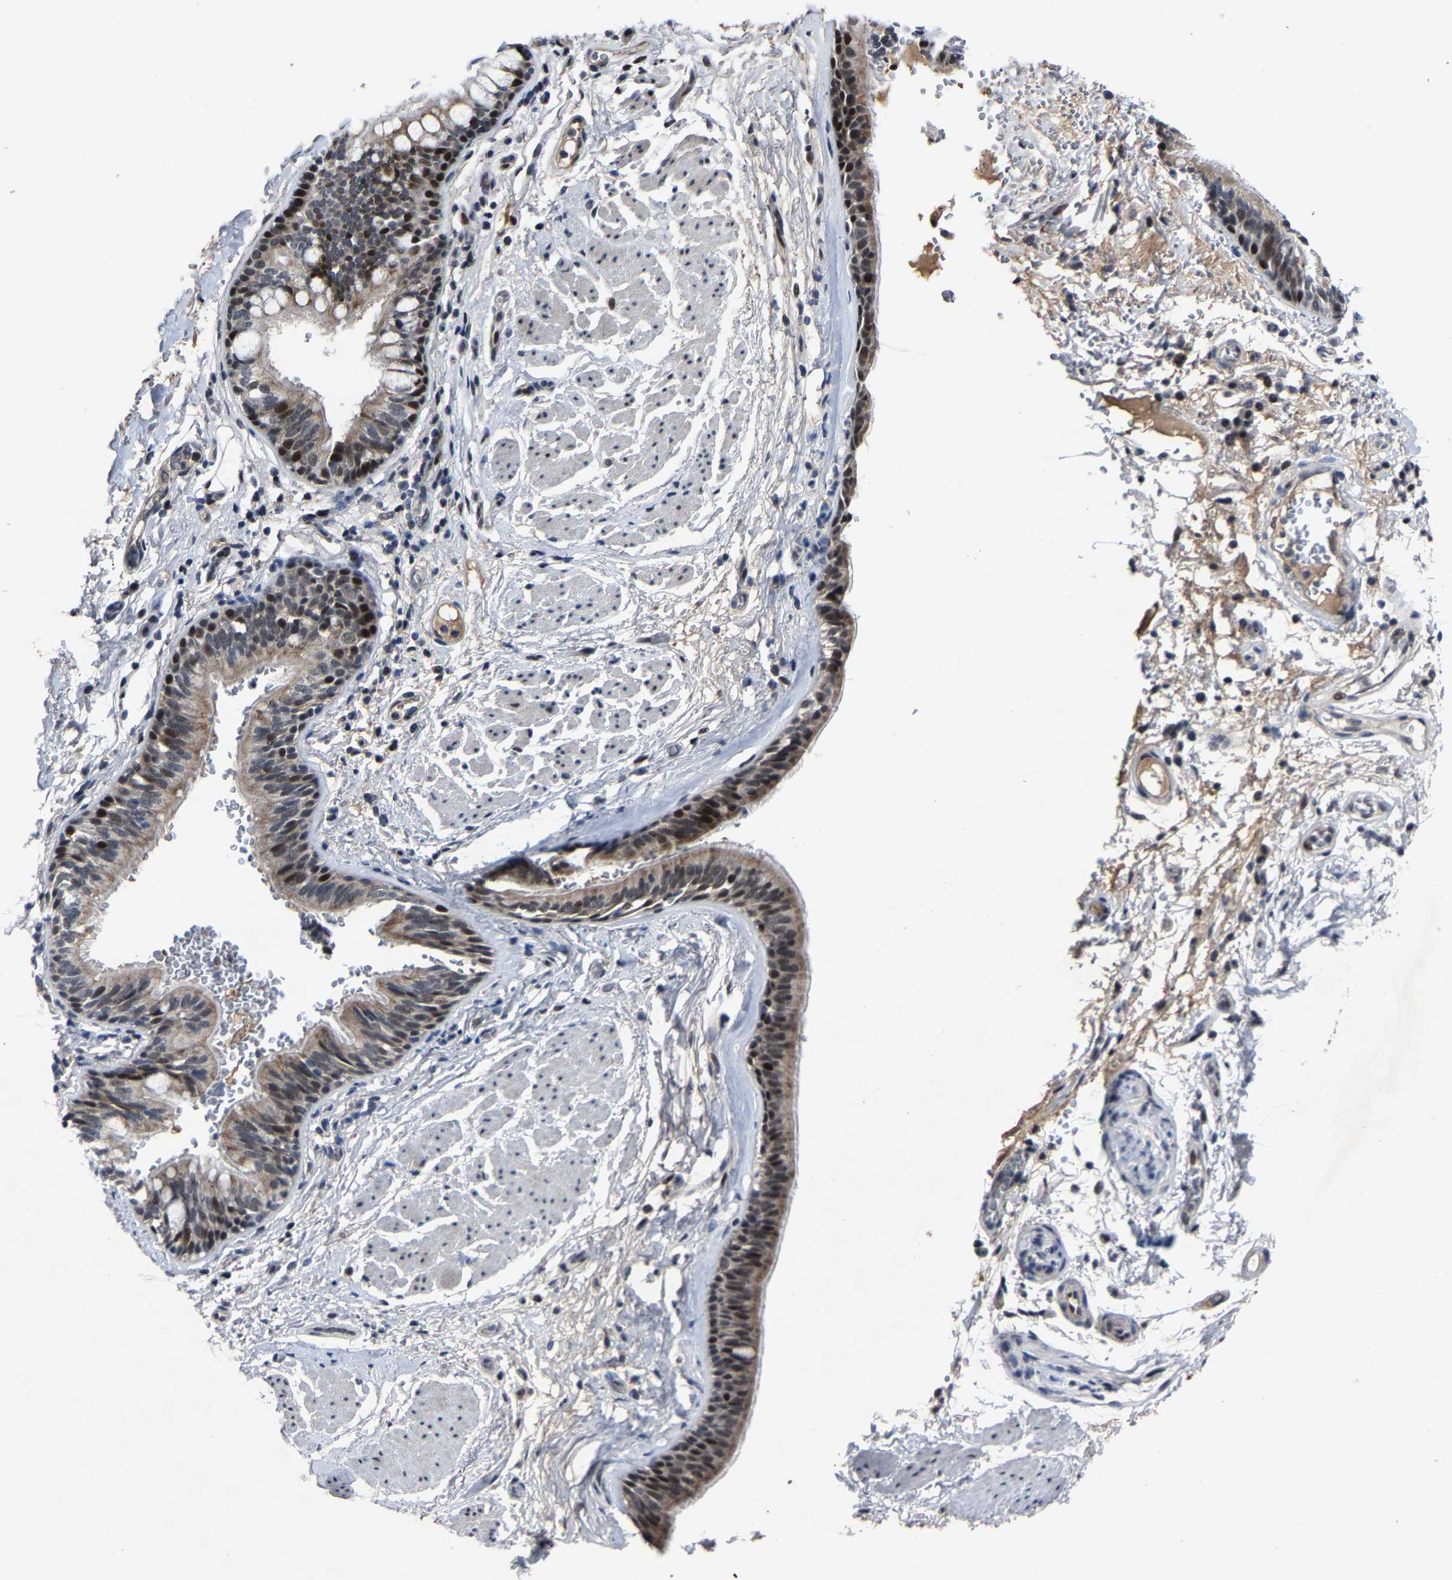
{"staining": {"intensity": "strong", "quantity": ">75%", "location": "cytoplasmic/membranous,nuclear"}, "tissue": "bronchus", "cell_type": "Respiratory epithelial cells", "image_type": "normal", "snomed": [{"axis": "morphology", "description": "Normal tissue, NOS"}, {"axis": "topography", "description": "Cartilage tissue"}], "caption": "The micrograph exhibits staining of benign bronchus, revealing strong cytoplasmic/membranous,nuclear protein positivity (brown color) within respiratory epithelial cells. (DAB (3,3'-diaminobenzidine) IHC, brown staining for protein, blue staining for nuclei).", "gene": "LSM8", "patient": {"sex": "female", "age": 63}}